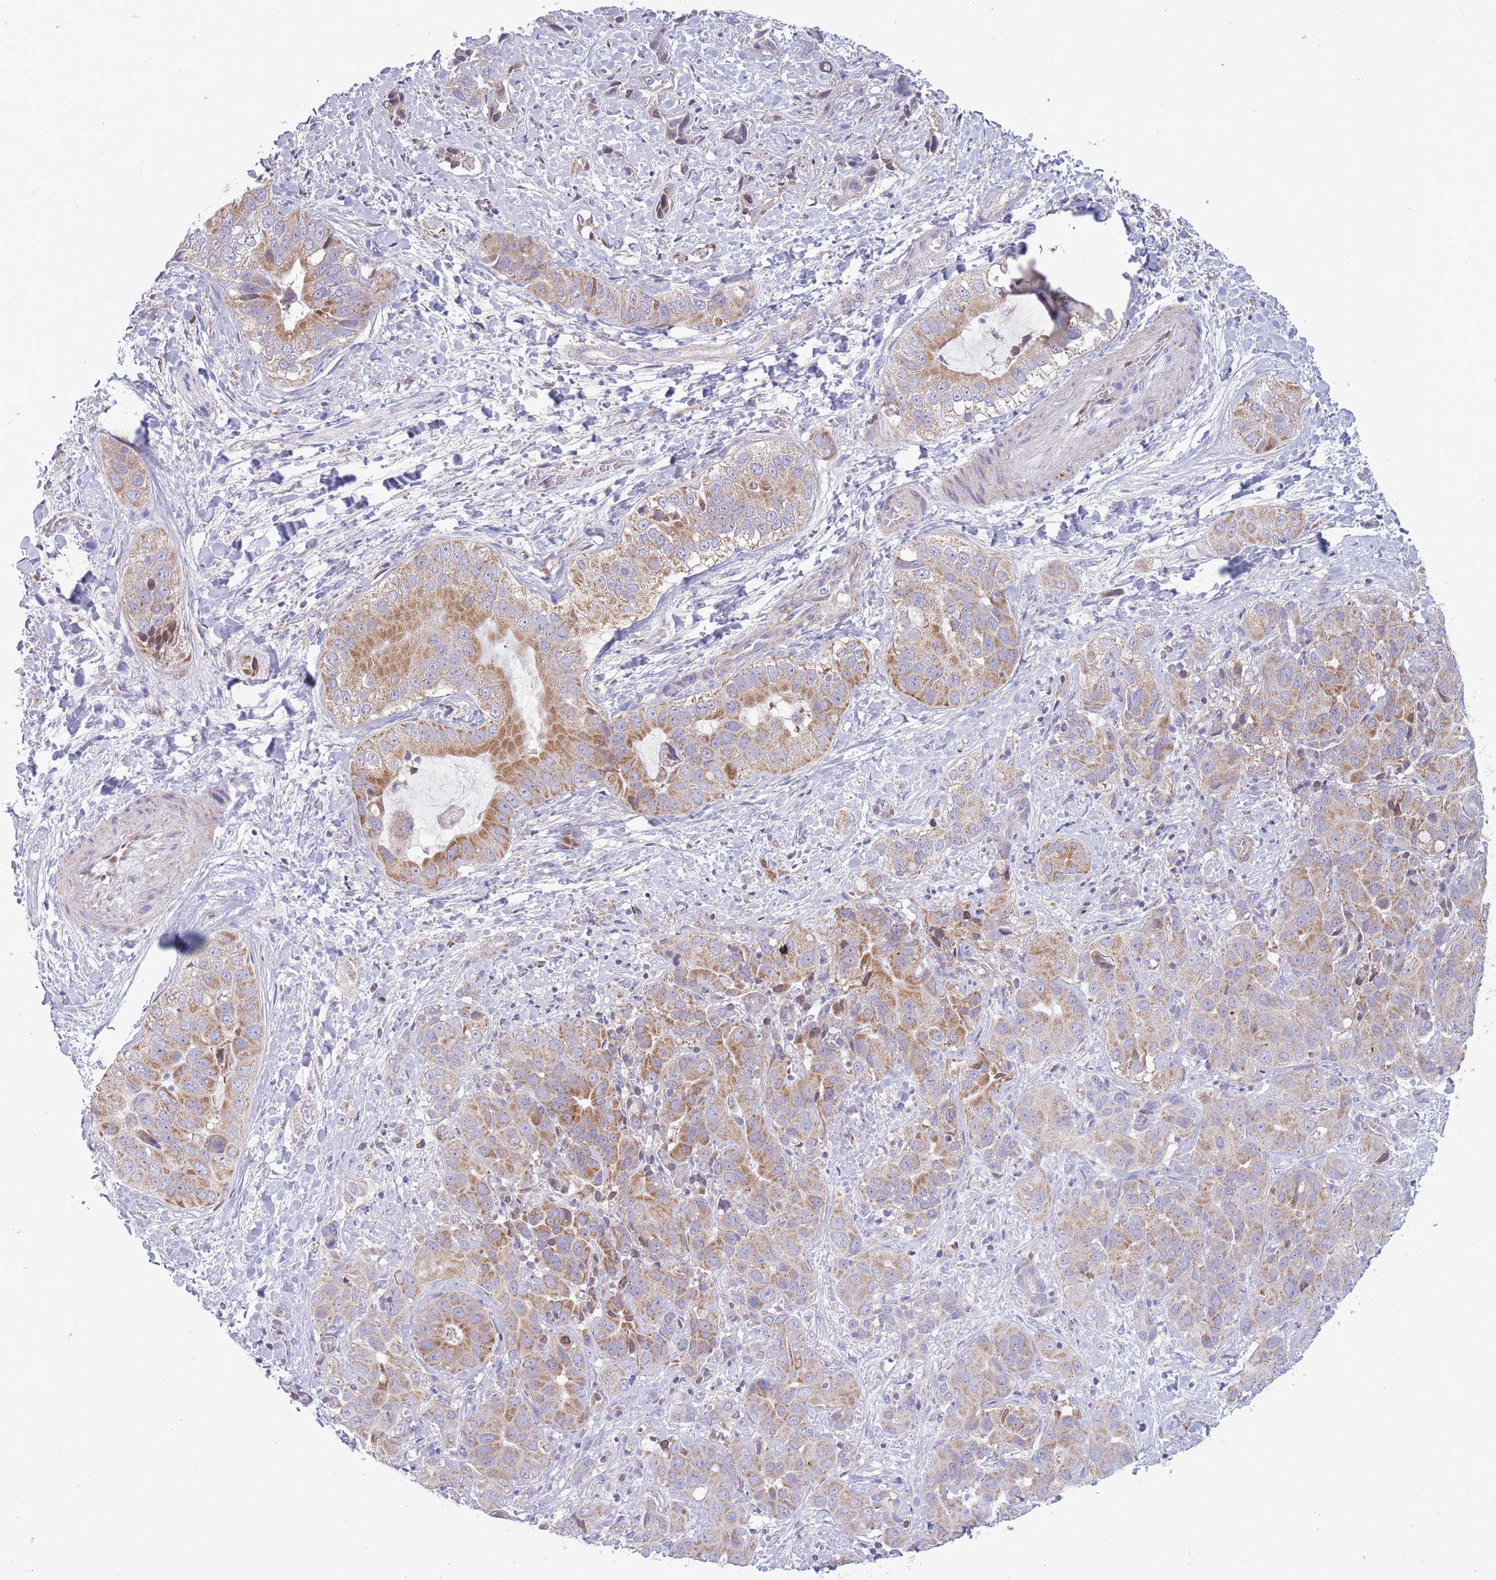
{"staining": {"intensity": "moderate", "quantity": "25%-75%", "location": "cytoplasmic/membranous"}, "tissue": "liver cancer", "cell_type": "Tumor cells", "image_type": "cancer", "snomed": [{"axis": "morphology", "description": "Cholangiocarcinoma"}, {"axis": "topography", "description": "Liver"}], "caption": "Brown immunohistochemical staining in liver cholangiocarcinoma displays moderate cytoplasmic/membranous expression in about 25%-75% of tumor cells.", "gene": "PDHA1", "patient": {"sex": "female", "age": 52}}